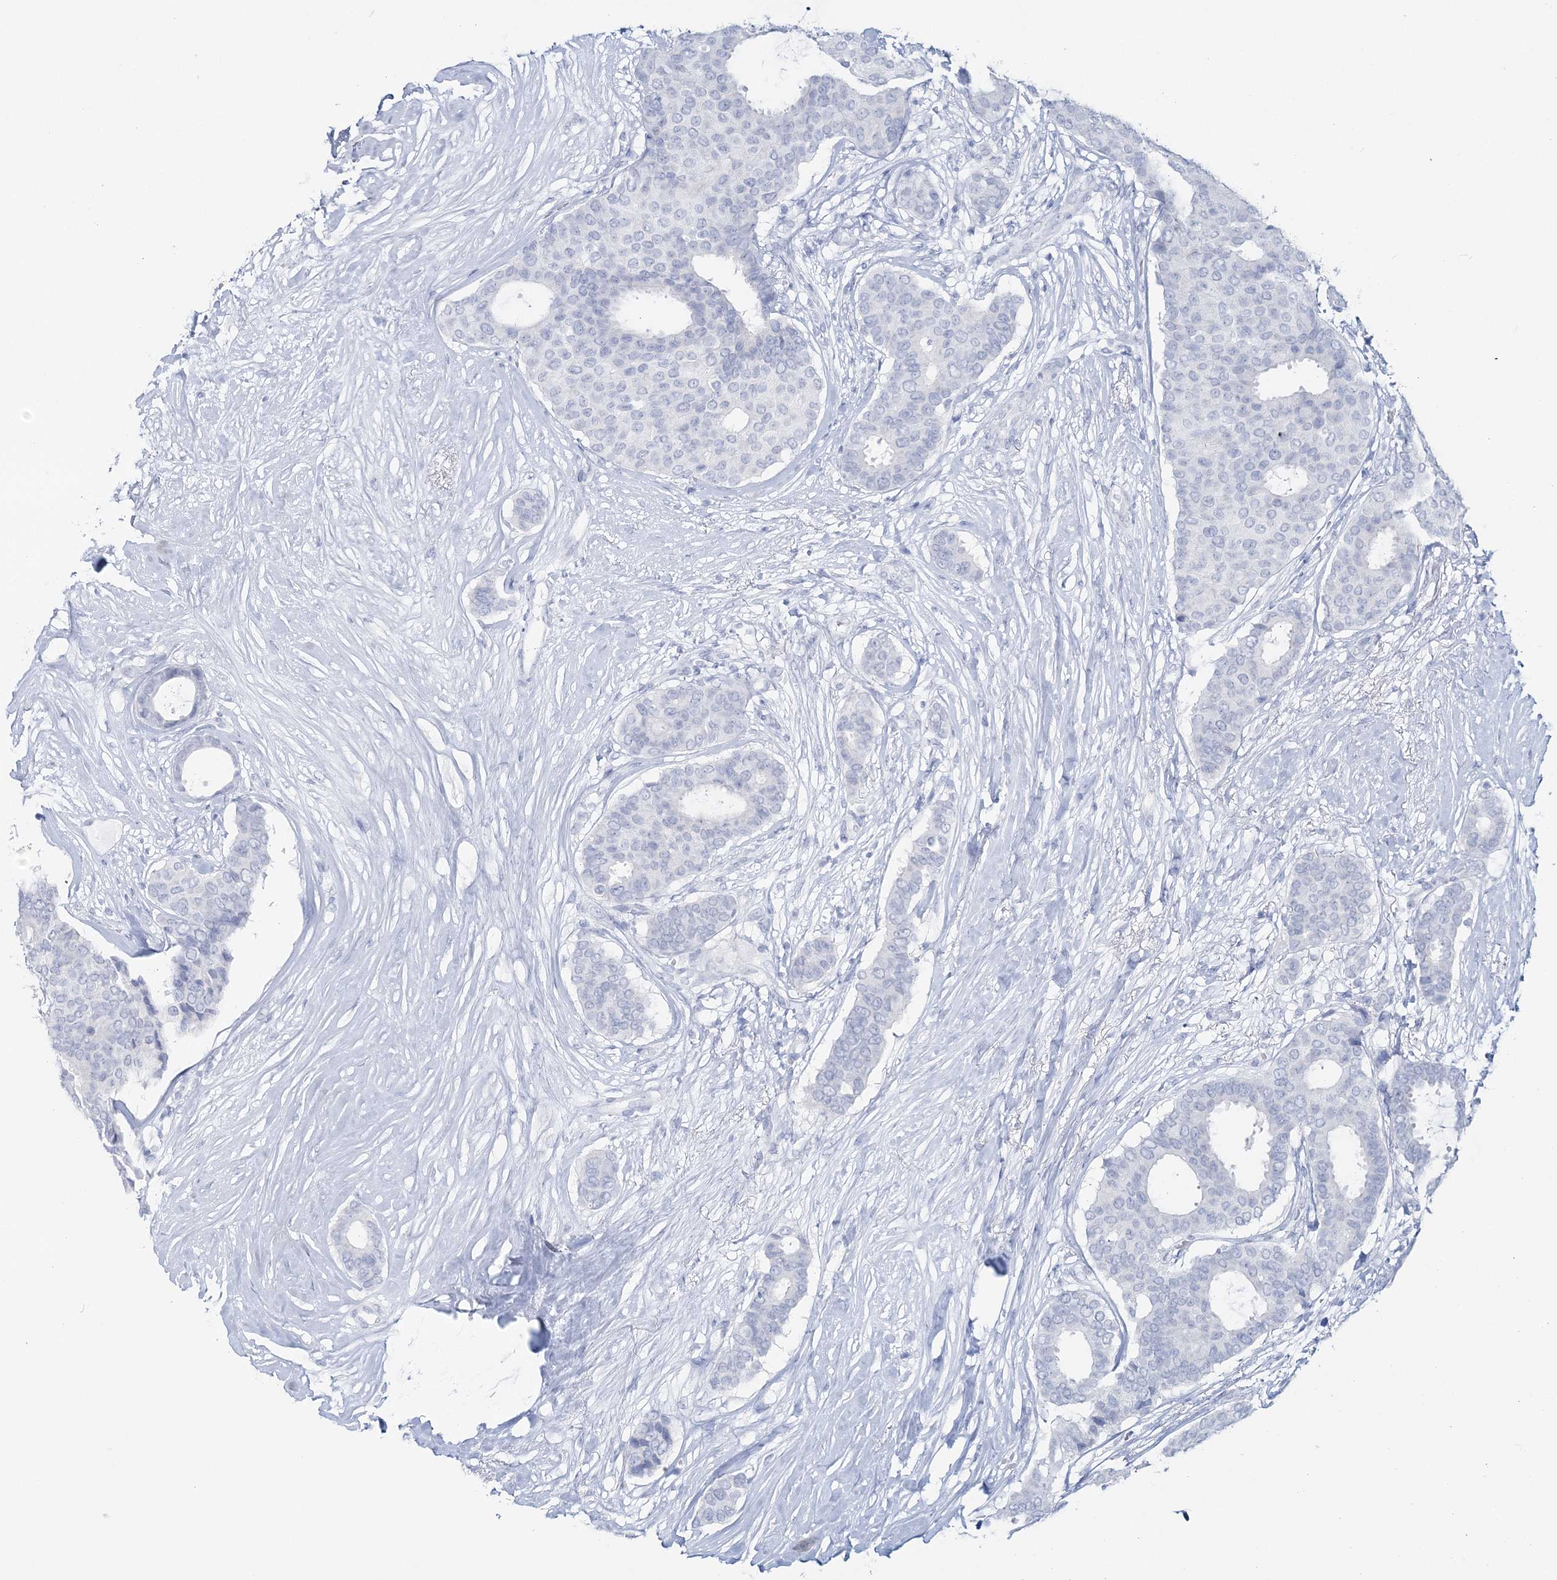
{"staining": {"intensity": "negative", "quantity": "none", "location": "none"}, "tissue": "breast cancer", "cell_type": "Tumor cells", "image_type": "cancer", "snomed": [{"axis": "morphology", "description": "Duct carcinoma"}, {"axis": "topography", "description": "Breast"}], "caption": "An immunohistochemistry (IHC) image of breast intraductal carcinoma is shown. There is no staining in tumor cells of breast intraductal carcinoma.", "gene": "CYP3A4", "patient": {"sex": "female", "age": 75}}